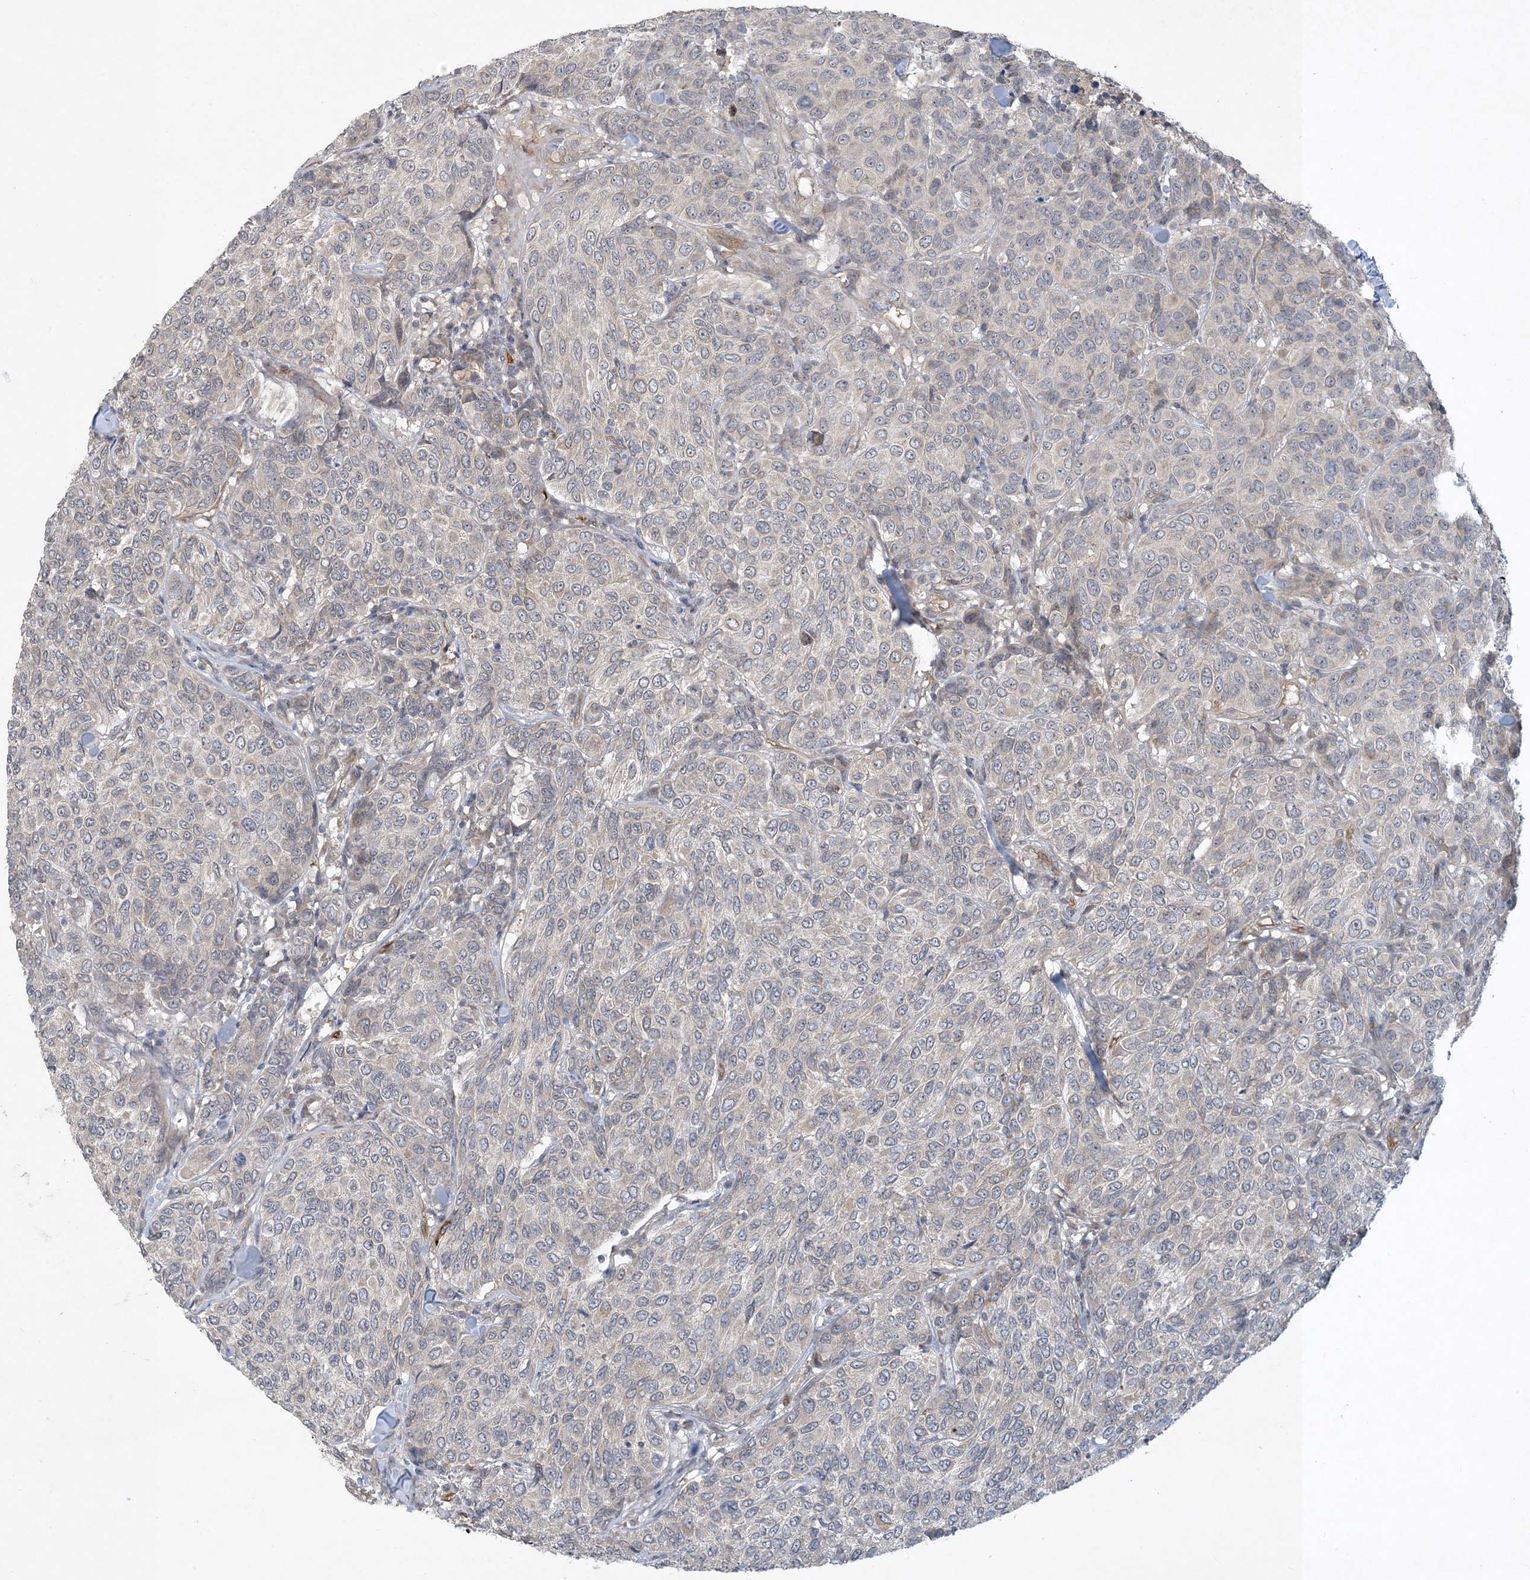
{"staining": {"intensity": "negative", "quantity": "none", "location": "none"}, "tissue": "breast cancer", "cell_type": "Tumor cells", "image_type": "cancer", "snomed": [{"axis": "morphology", "description": "Duct carcinoma"}, {"axis": "topography", "description": "Breast"}], "caption": "This is a micrograph of IHC staining of breast intraductal carcinoma, which shows no positivity in tumor cells. The staining was performed using DAB (3,3'-diaminobenzidine) to visualize the protein expression in brown, while the nuclei were stained in blue with hematoxylin (Magnification: 20x).", "gene": "CDS1", "patient": {"sex": "female", "age": 55}}